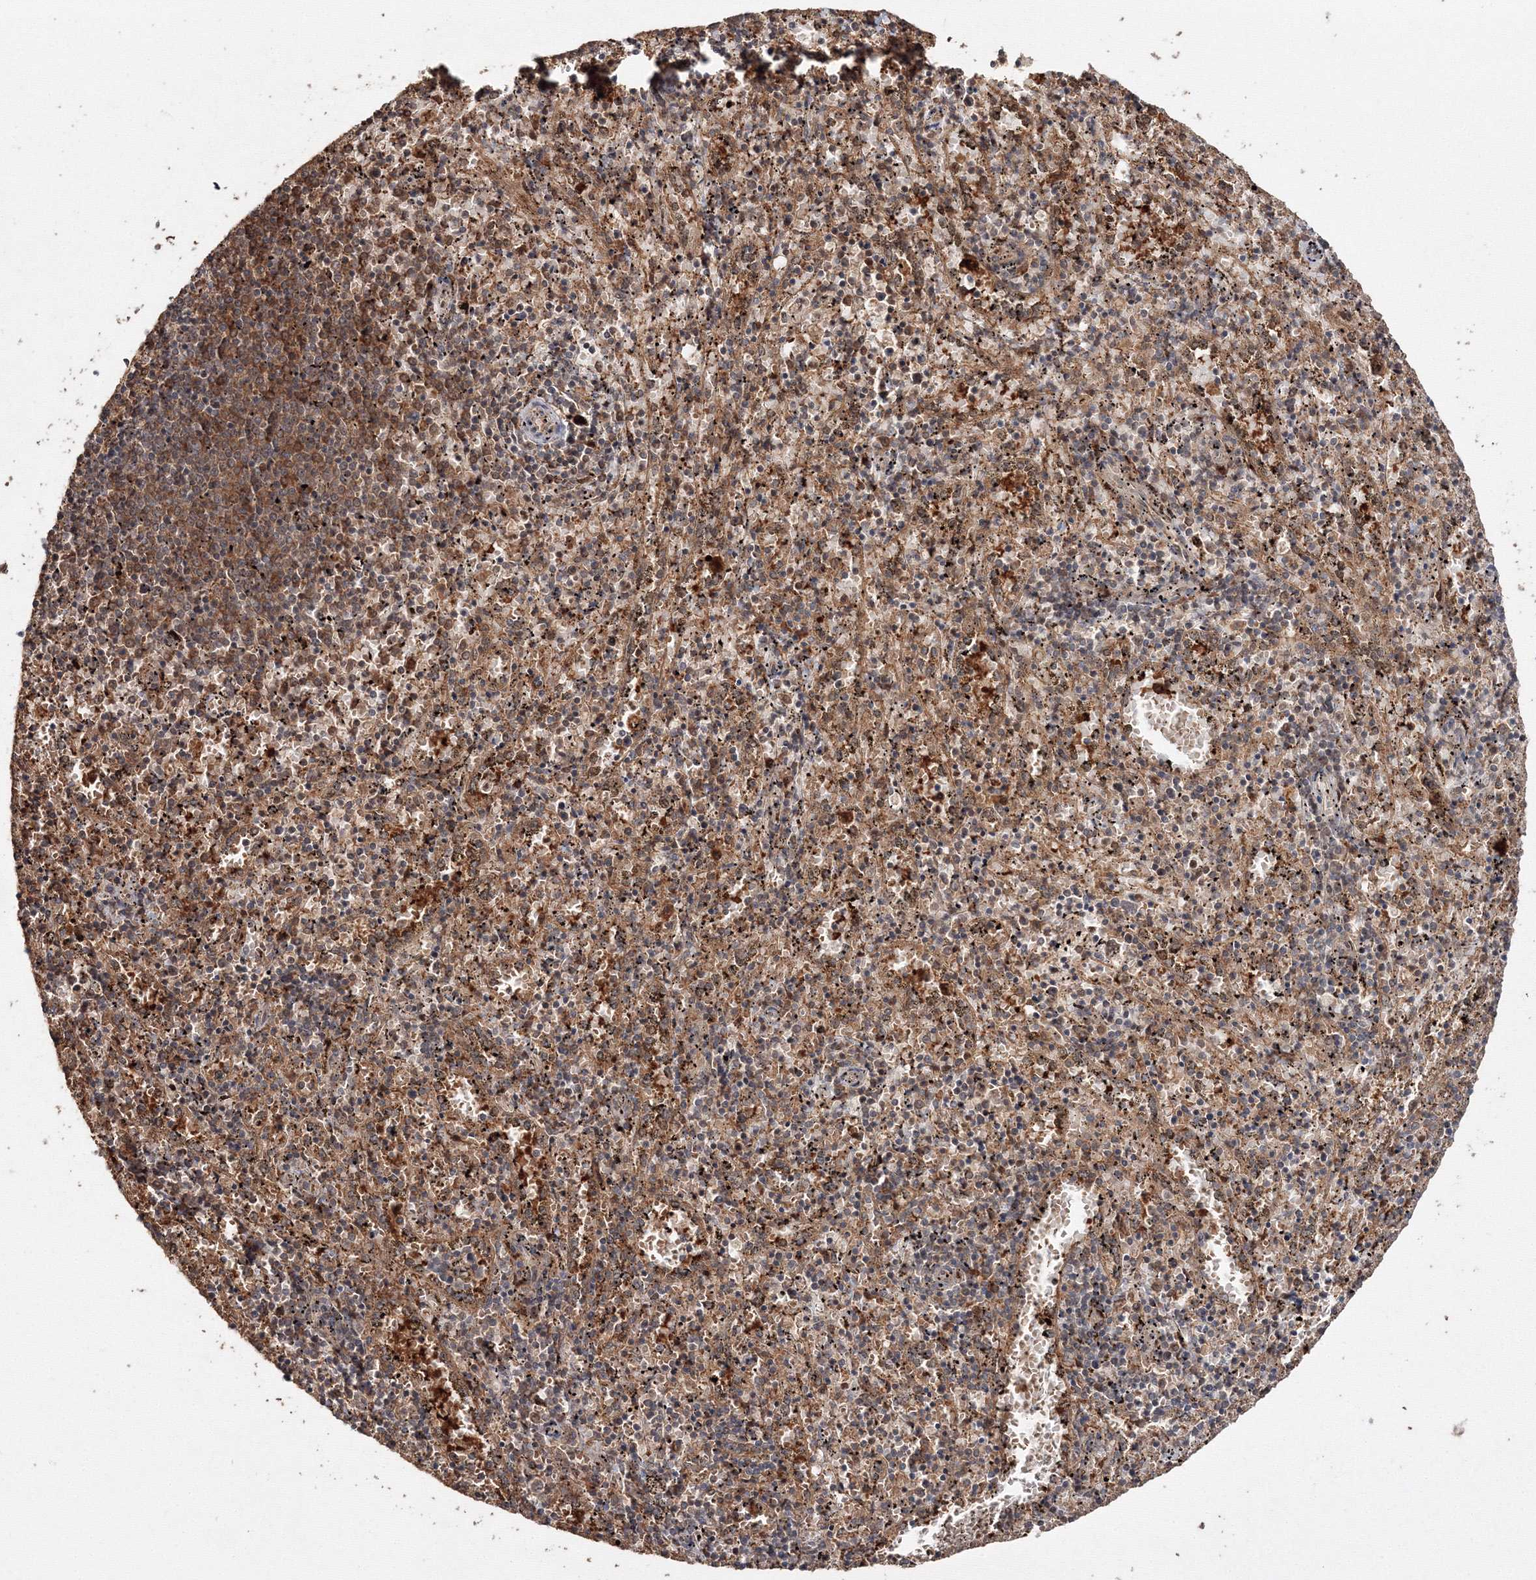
{"staining": {"intensity": "moderate", "quantity": ">75%", "location": "cytoplasmic/membranous"}, "tissue": "spleen", "cell_type": "Cells in red pulp", "image_type": "normal", "snomed": [{"axis": "morphology", "description": "Normal tissue, NOS"}, {"axis": "topography", "description": "Spleen"}], "caption": "An IHC image of unremarkable tissue is shown. Protein staining in brown highlights moderate cytoplasmic/membranous positivity in spleen within cells in red pulp. The staining is performed using DAB brown chromogen to label protein expression. The nuclei are counter-stained blue using hematoxylin.", "gene": "DDO", "patient": {"sex": "male", "age": 11}}